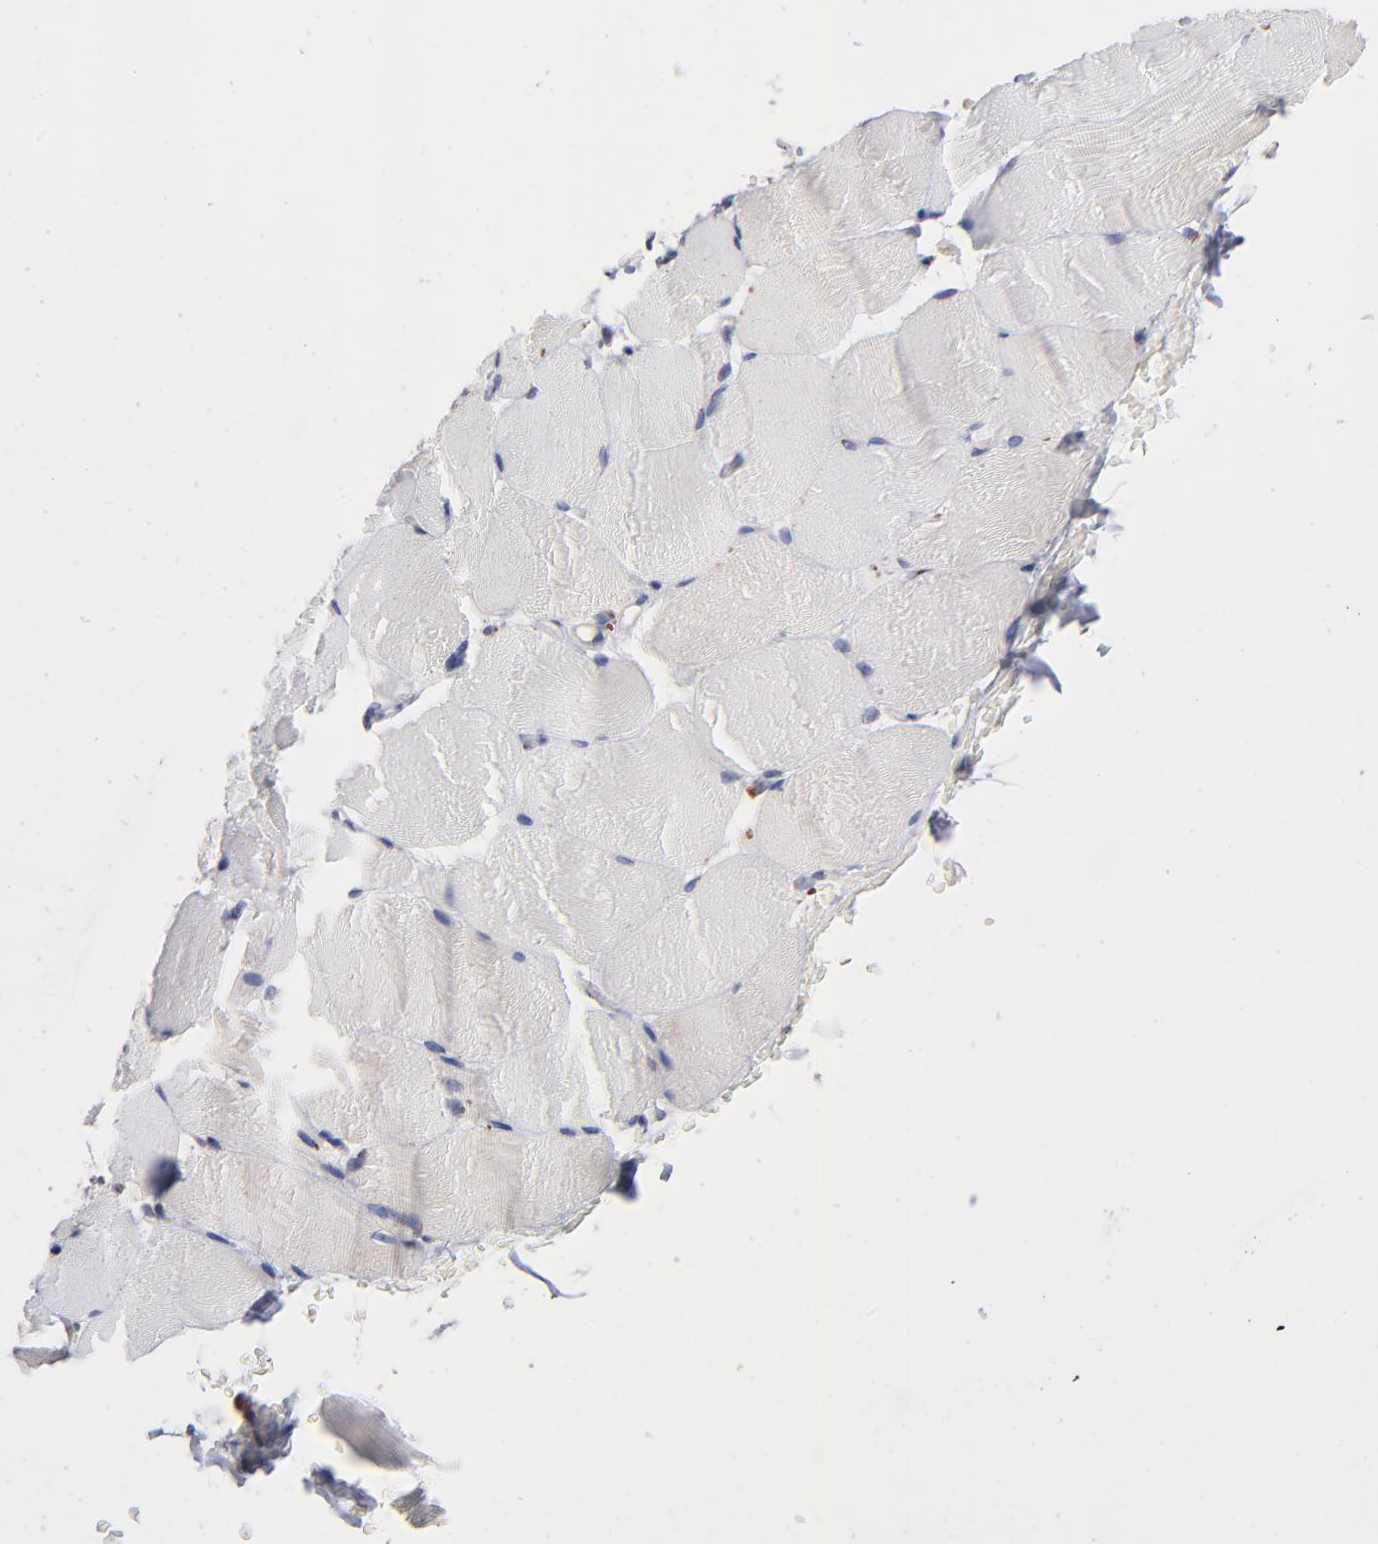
{"staining": {"intensity": "weak", "quantity": "25%-75%", "location": "cytoplasmic/membranous"}, "tissue": "skeletal muscle", "cell_type": "Myocytes", "image_type": "normal", "snomed": [{"axis": "morphology", "description": "Normal tissue, NOS"}, {"axis": "topography", "description": "Skeletal muscle"}], "caption": "Skeletal muscle stained with IHC exhibits weak cytoplasmic/membranous positivity in approximately 25%-75% of myocytes. (Stains: DAB (3,3'-diaminobenzidine) in brown, nuclei in blue, Microscopy: brightfield microscopy at high magnification).", "gene": "RRAGA", "patient": {"sex": "female", "age": 37}}